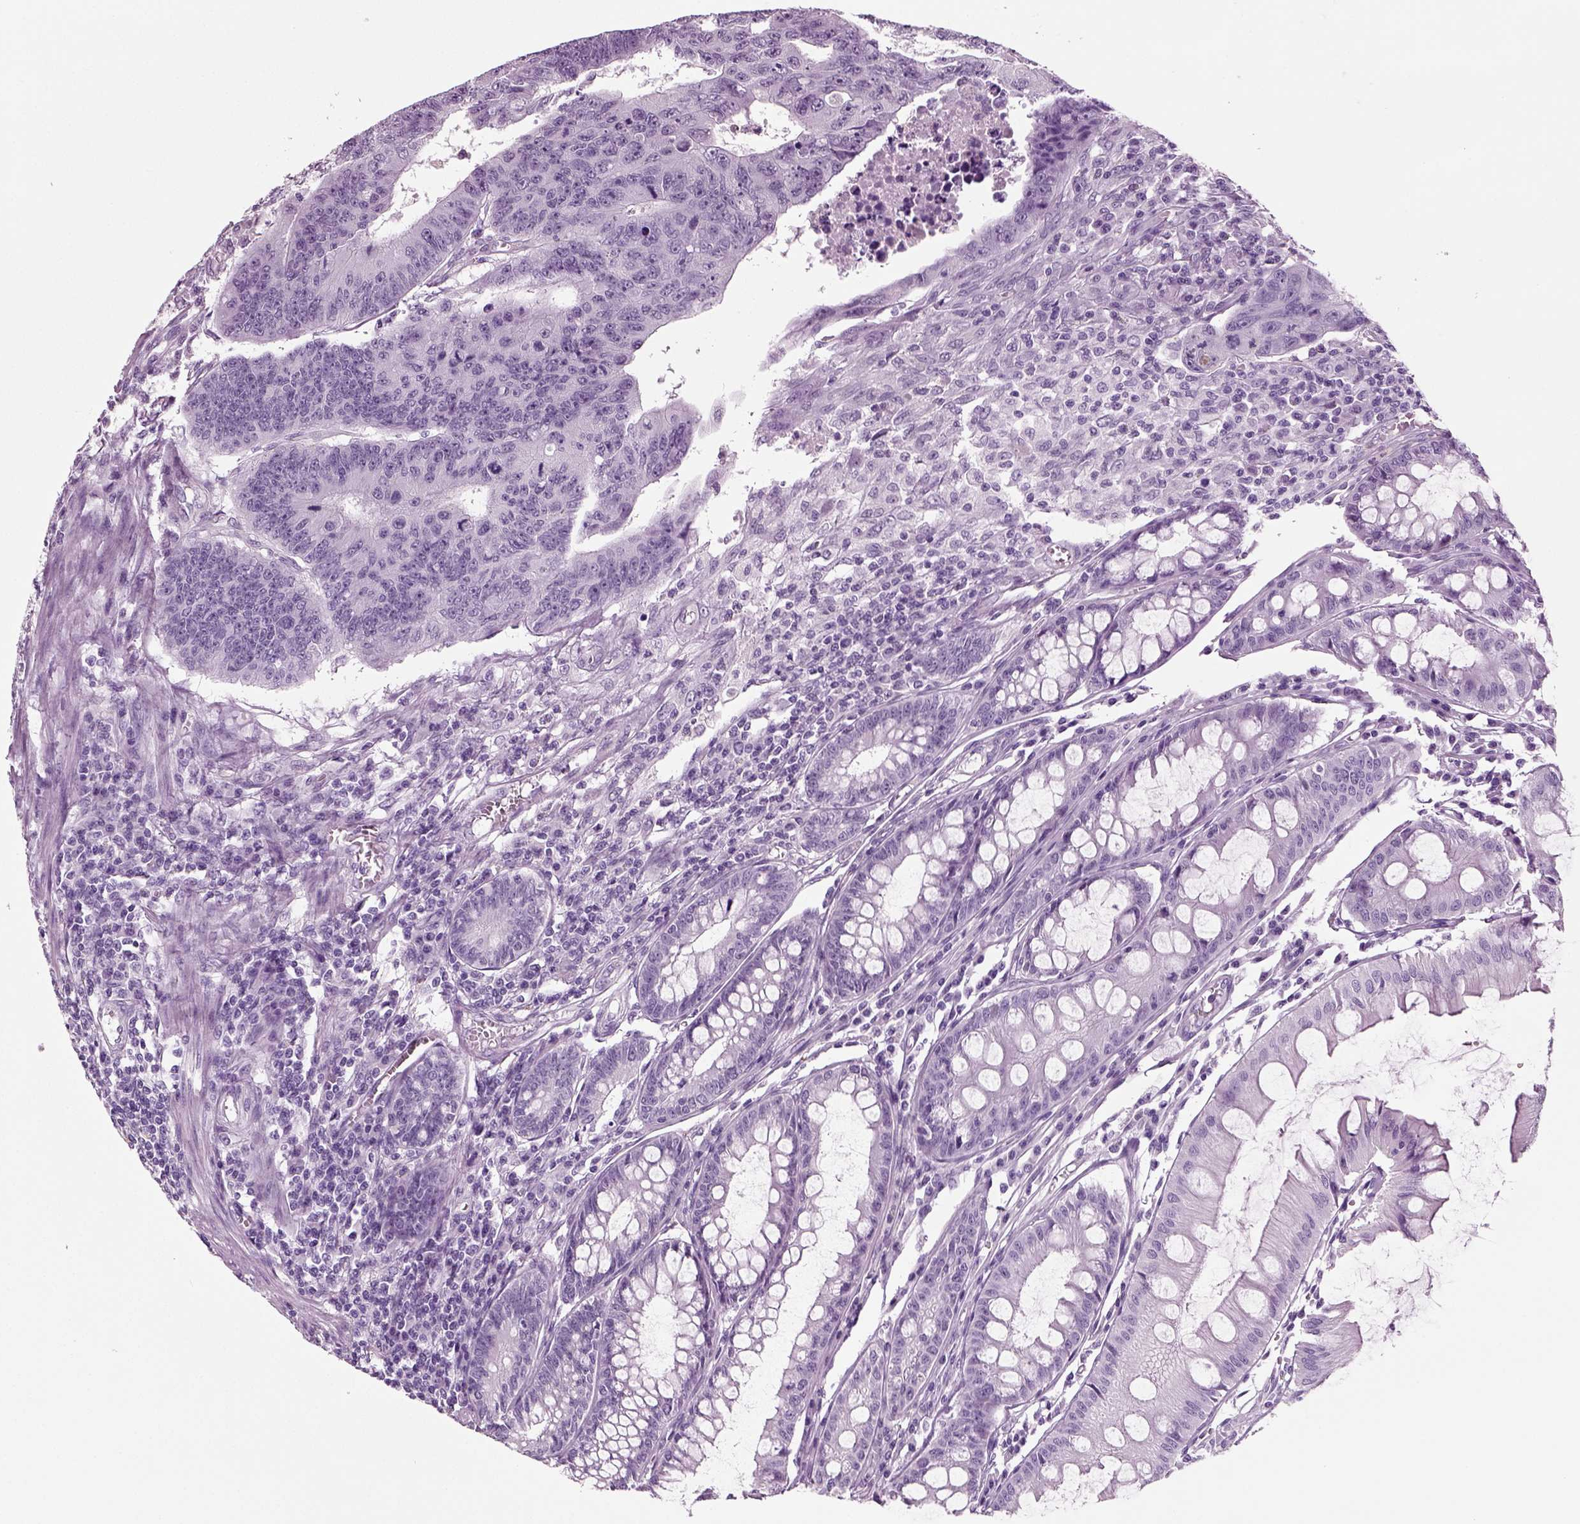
{"staining": {"intensity": "negative", "quantity": "none", "location": "none"}, "tissue": "colorectal cancer", "cell_type": "Tumor cells", "image_type": "cancer", "snomed": [{"axis": "morphology", "description": "Adenocarcinoma, NOS"}, {"axis": "topography", "description": "Rectum"}], "caption": "This histopathology image is of adenocarcinoma (colorectal) stained with immunohistochemistry to label a protein in brown with the nuclei are counter-stained blue. There is no staining in tumor cells.", "gene": "CRABP1", "patient": {"sex": "female", "age": 85}}